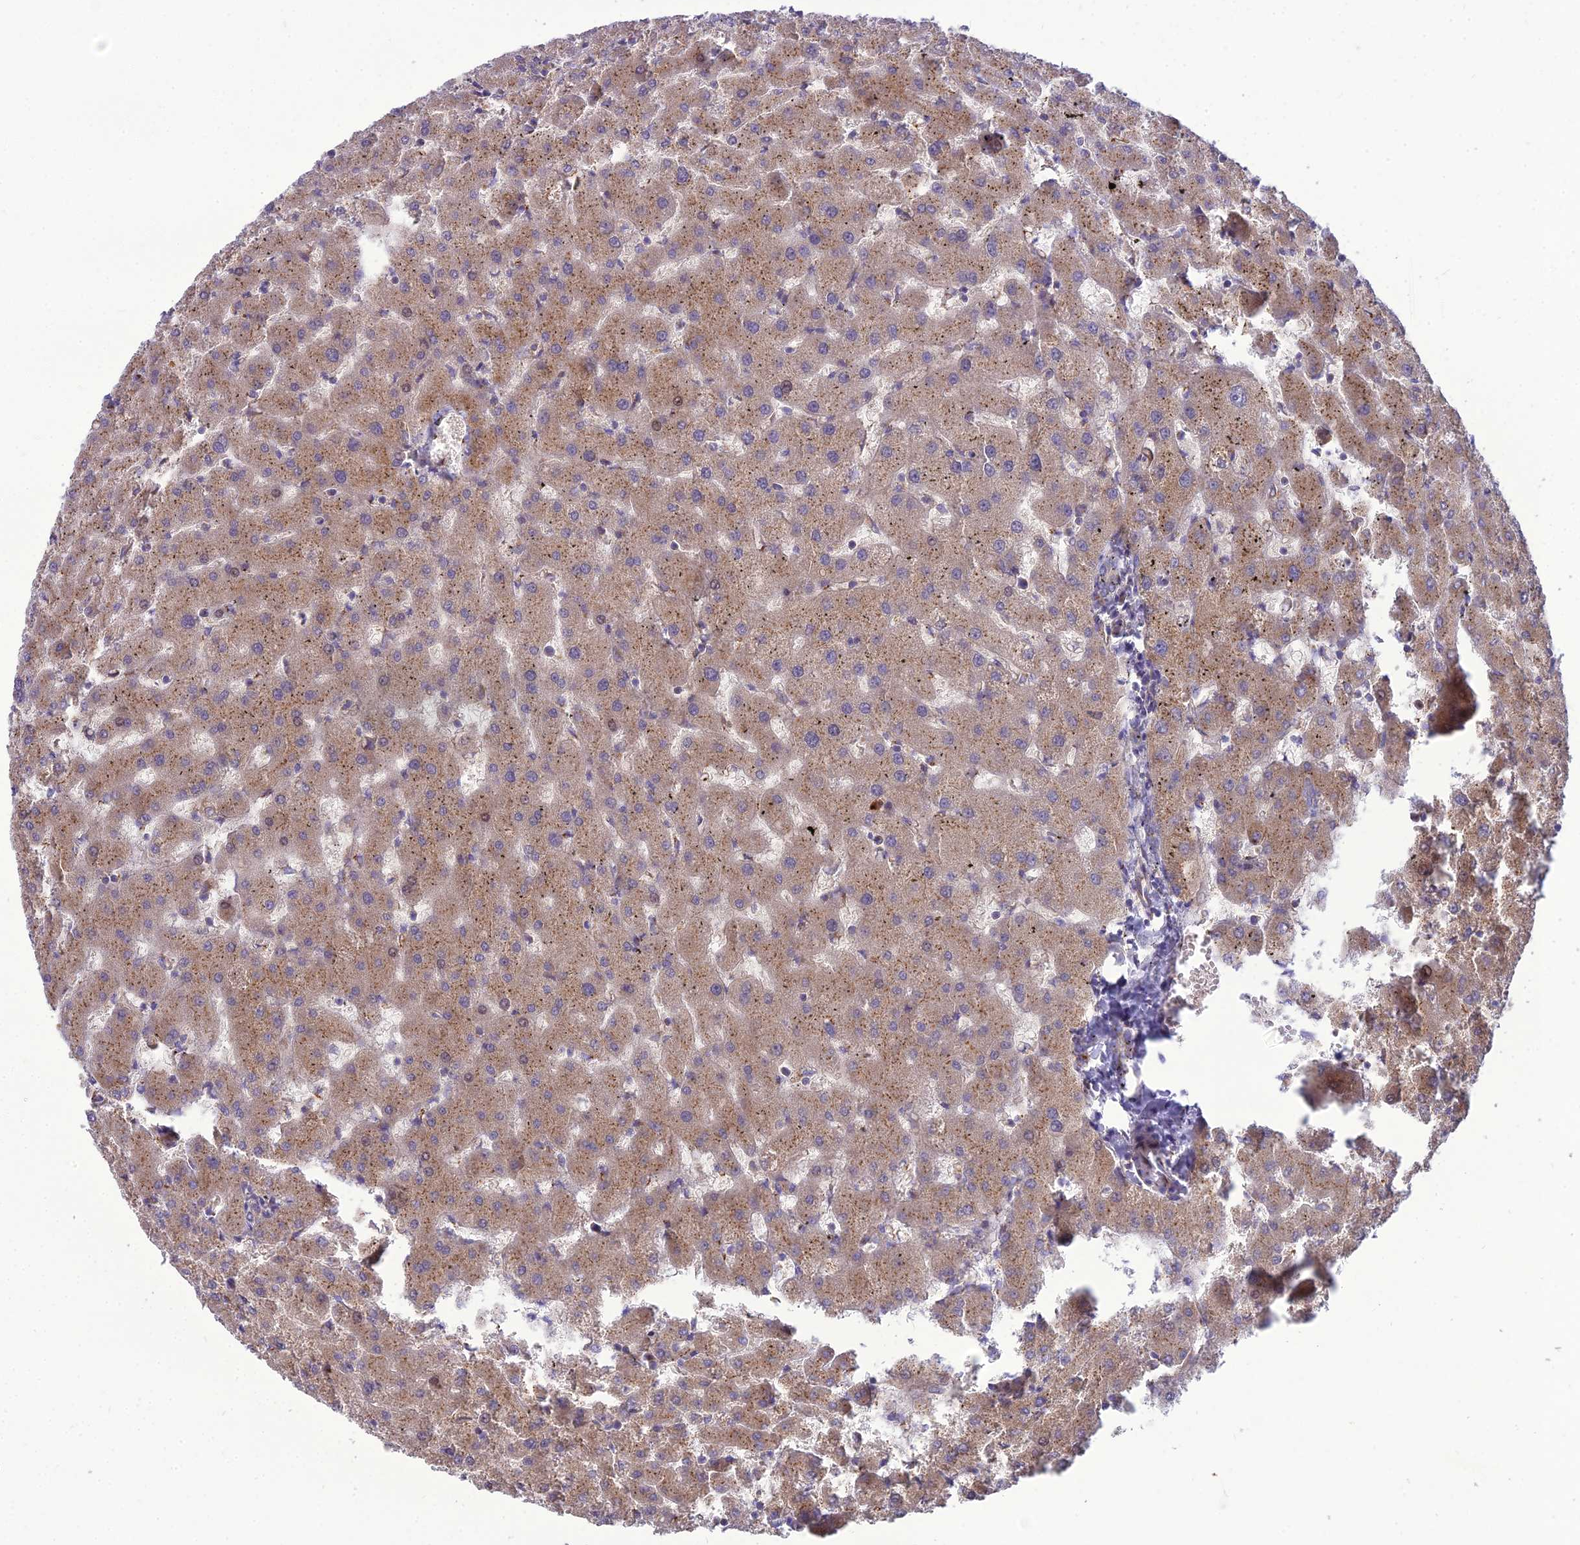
{"staining": {"intensity": "negative", "quantity": "none", "location": "none"}, "tissue": "liver", "cell_type": "Cholangiocytes", "image_type": "normal", "snomed": [{"axis": "morphology", "description": "Normal tissue, NOS"}, {"axis": "topography", "description": "Liver"}], "caption": "This histopathology image is of unremarkable liver stained with IHC to label a protein in brown with the nuclei are counter-stained blue. There is no positivity in cholangiocytes.", "gene": "SPRYD7", "patient": {"sex": "female", "age": 63}}